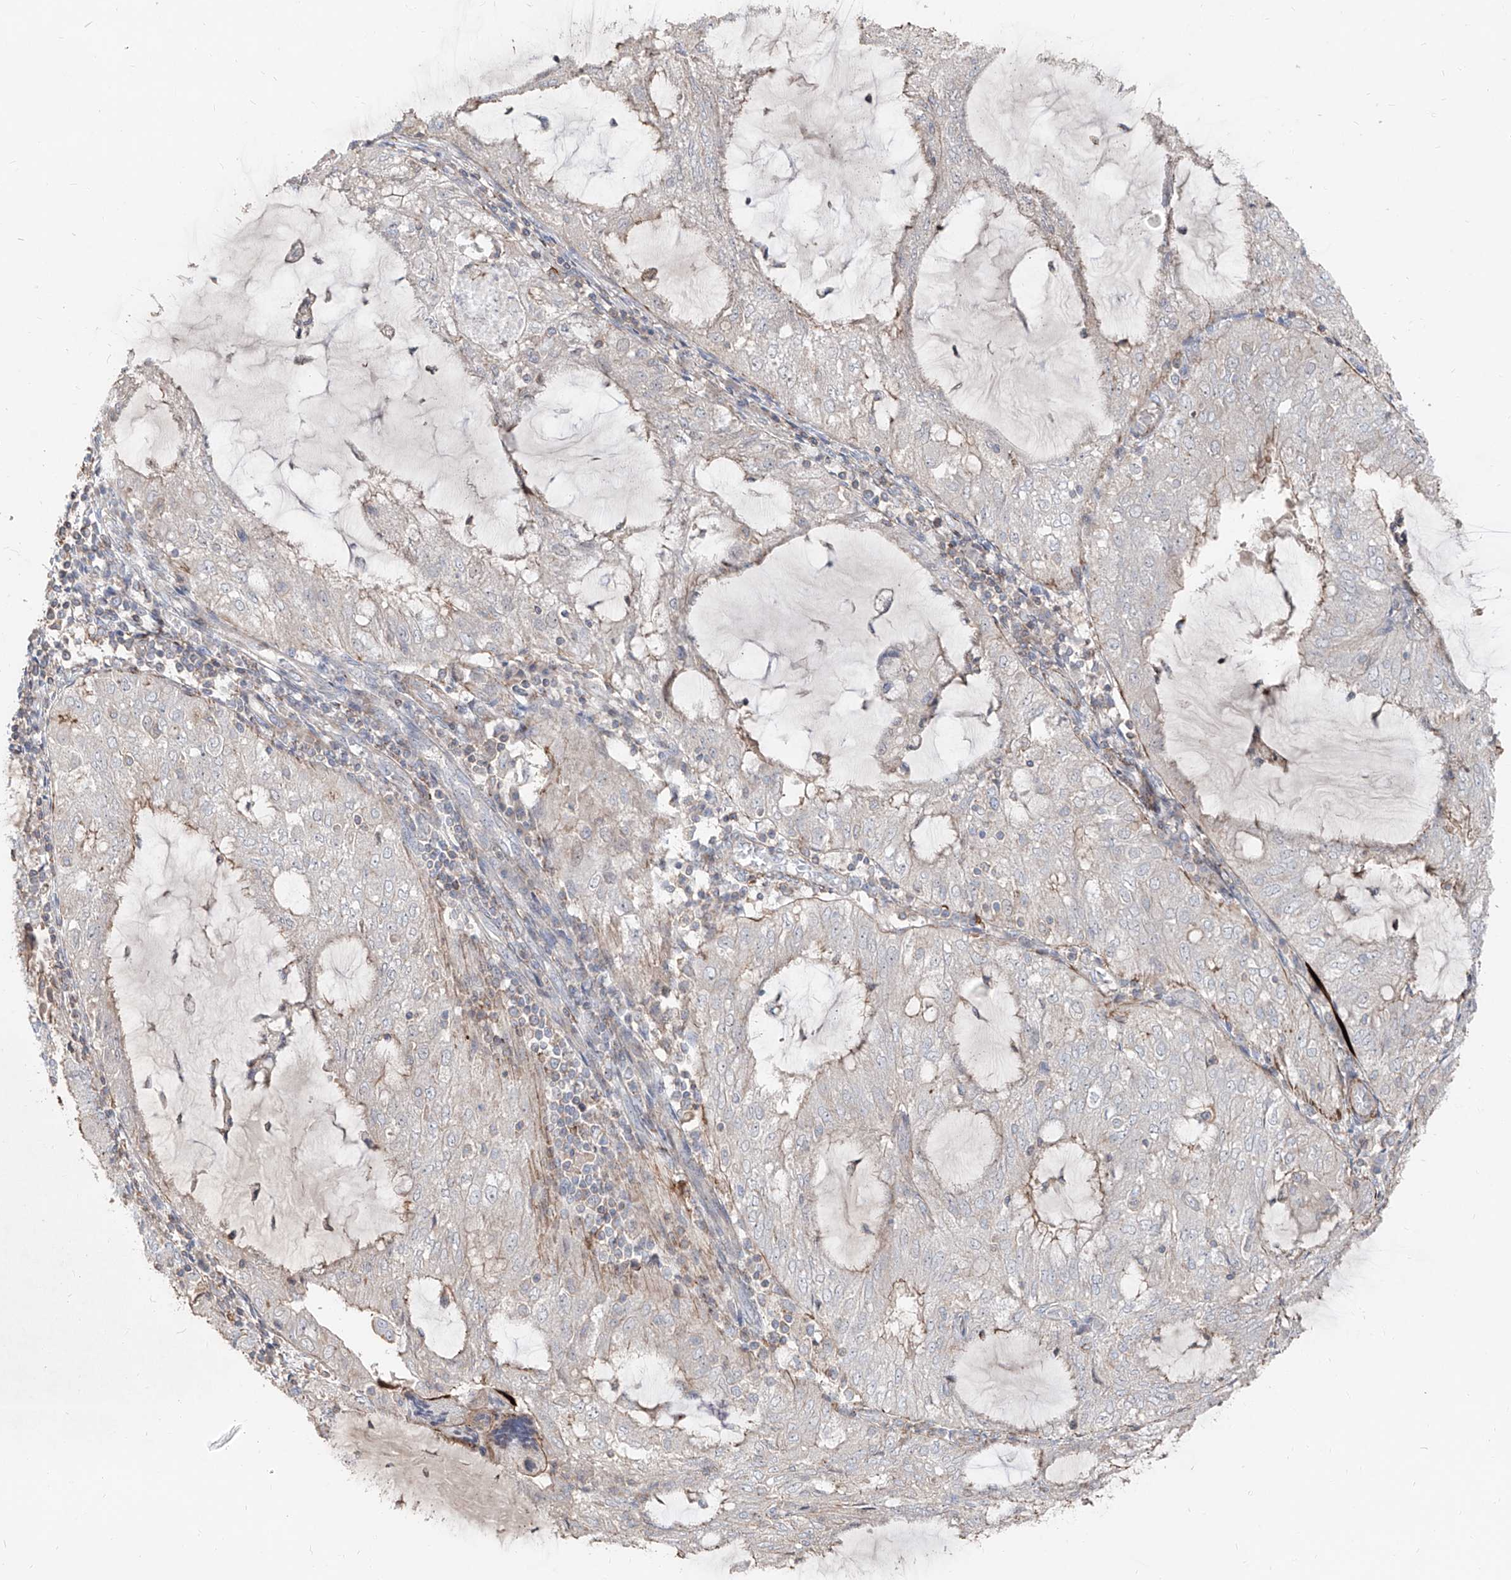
{"staining": {"intensity": "weak", "quantity": "<25%", "location": "cytoplasmic/membranous"}, "tissue": "endometrial cancer", "cell_type": "Tumor cells", "image_type": "cancer", "snomed": [{"axis": "morphology", "description": "Adenocarcinoma, NOS"}, {"axis": "topography", "description": "Endometrium"}], "caption": "This is an immunohistochemistry micrograph of human adenocarcinoma (endometrial). There is no expression in tumor cells.", "gene": "UFD1", "patient": {"sex": "female", "age": 81}}